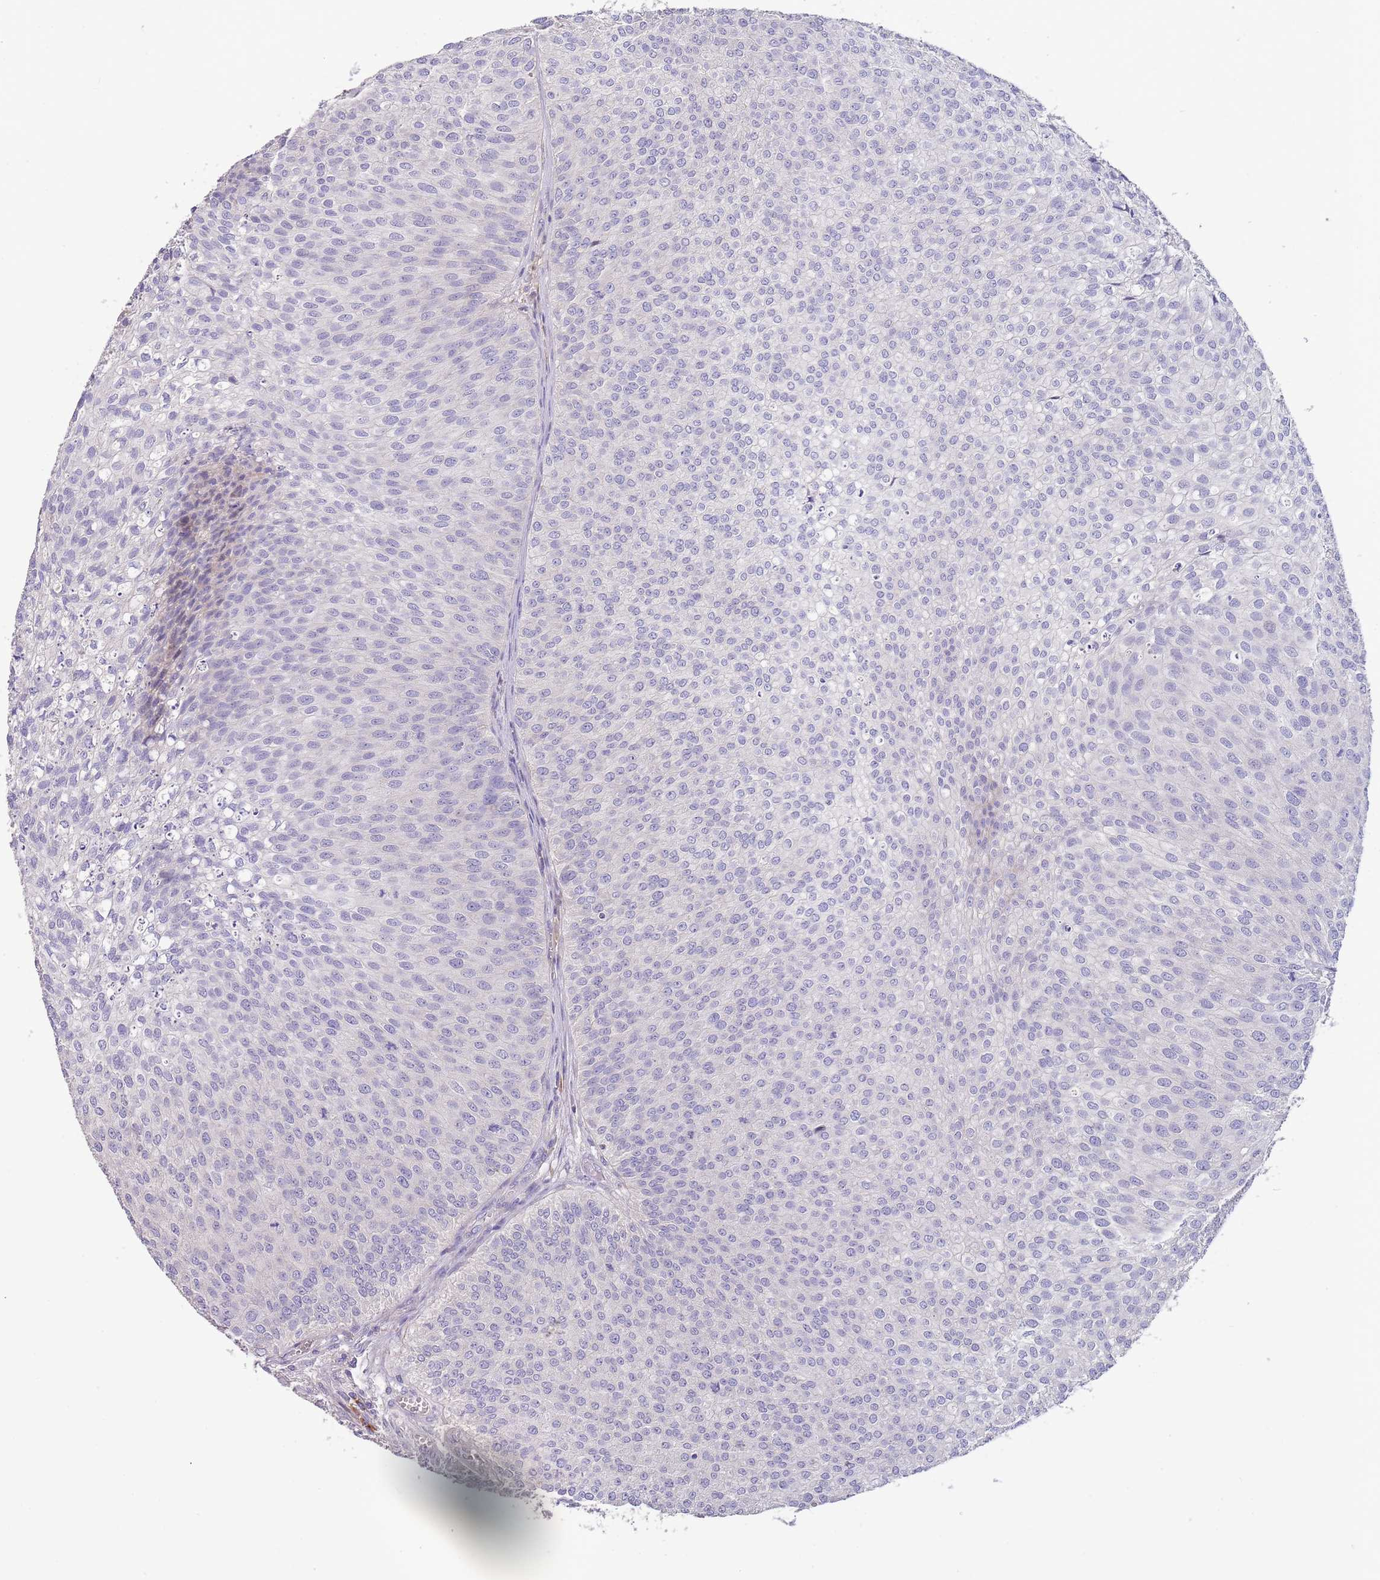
{"staining": {"intensity": "negative", "quantity": "none", "location": "none"}, "tissue": "urothelial cancer", "cell_type": "Tumor cells", "image_type": "cancer", "snomed": [{"axis": "morphology", "description": "Urothelial carcinoma, Low grade"}, {"axis": "topography", "description": "Urinary bladder"}], "caption": "The histopathology image demonstrates no staining of tumor cells in low-grade urothelial carcinoma.", "gene": "SUSD1", "patient": {"sex": "male", "age": 84}}